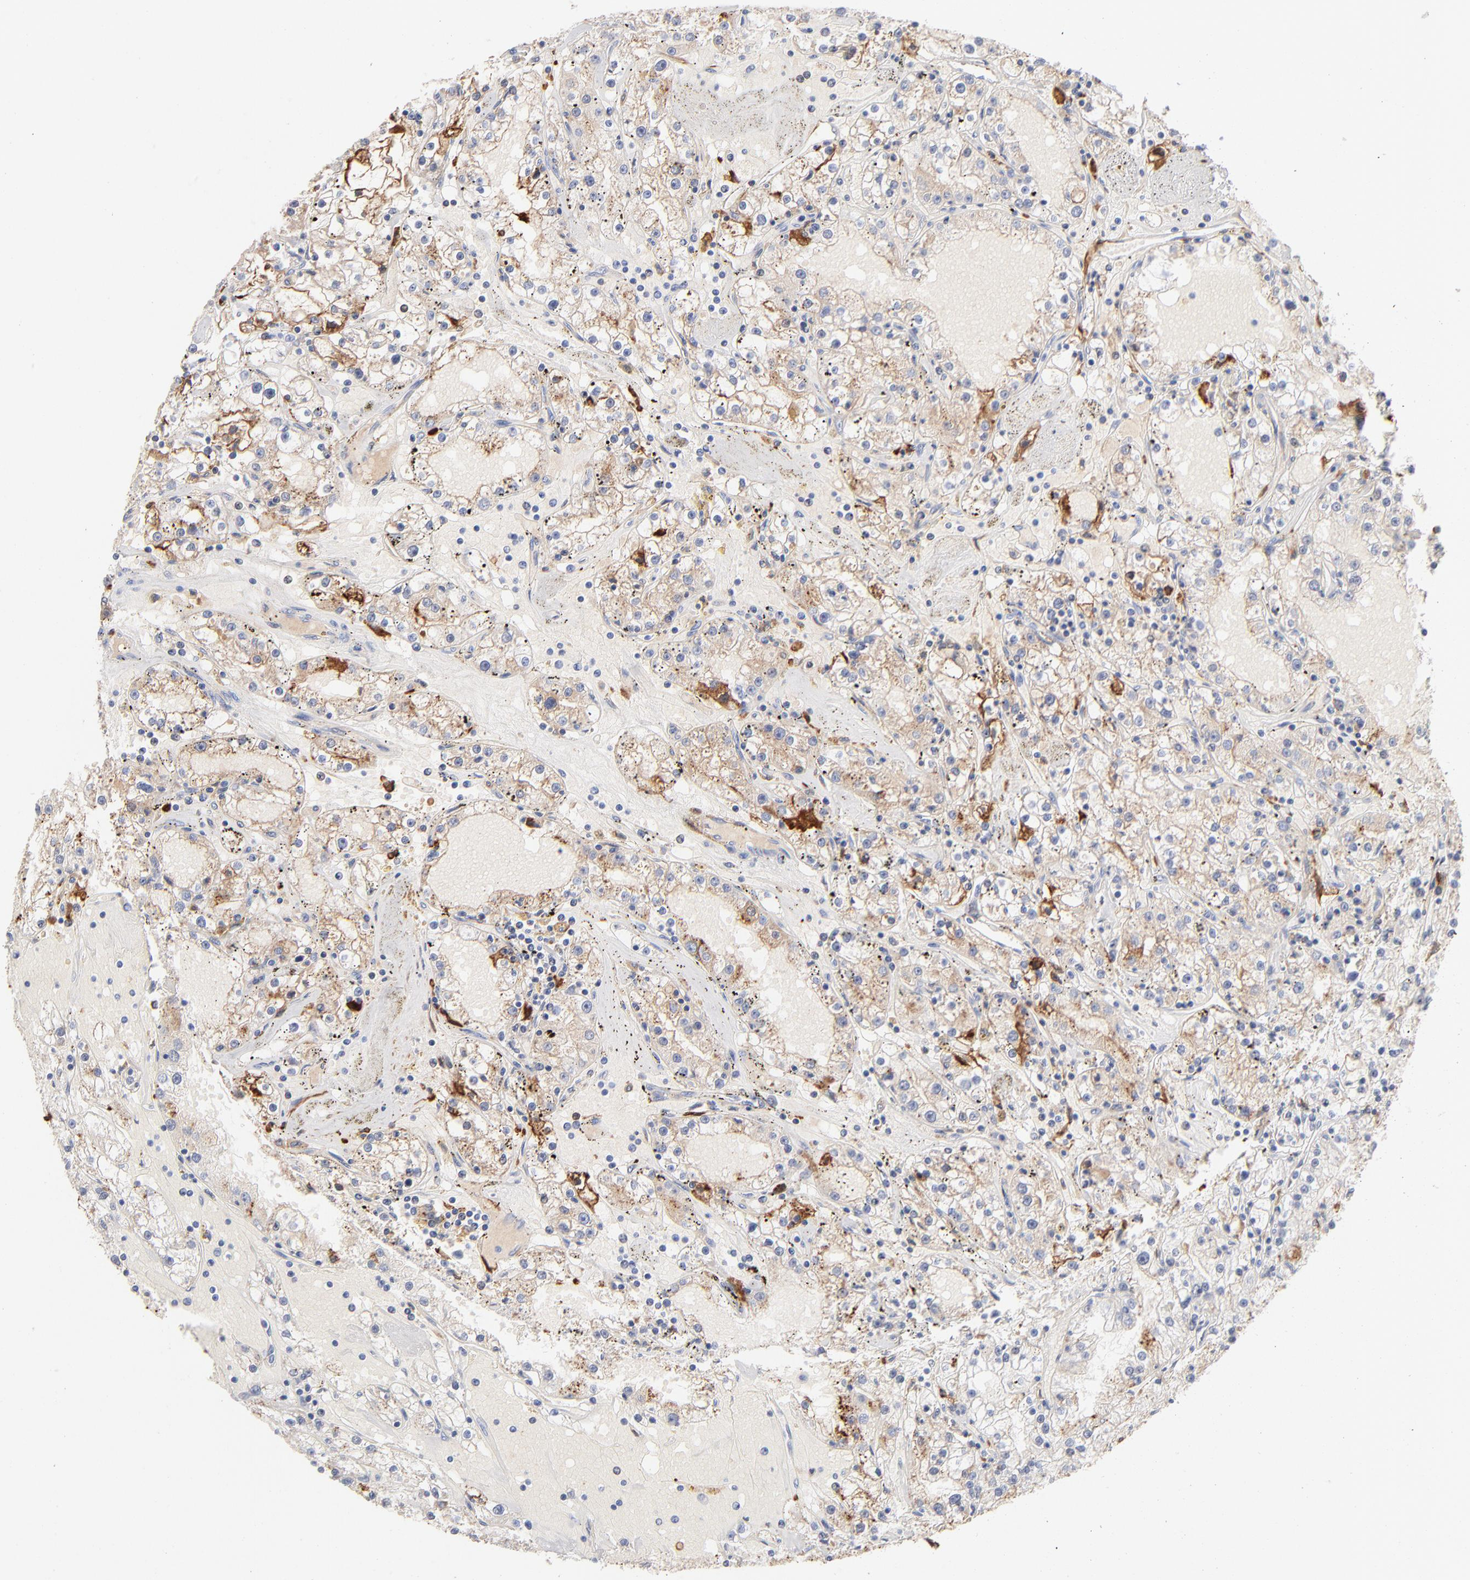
{"staining": {"intensity": "negative", "quantity": "none", "location": "none"}, "tissue": "renal cancer", "cell_type": "Tumor cells", "image_type": "cancer", "snomed": [{"axis": "morphology", "description": "Adenocarcinoma, NOS"}, {"axis": "topography", "description": "Kidney"}], "caption": "Tumor cells show no significant expression in adenocarcinoma (renal).", "gene": "APOH", "patient": {"sex": "male", "age": 56}}